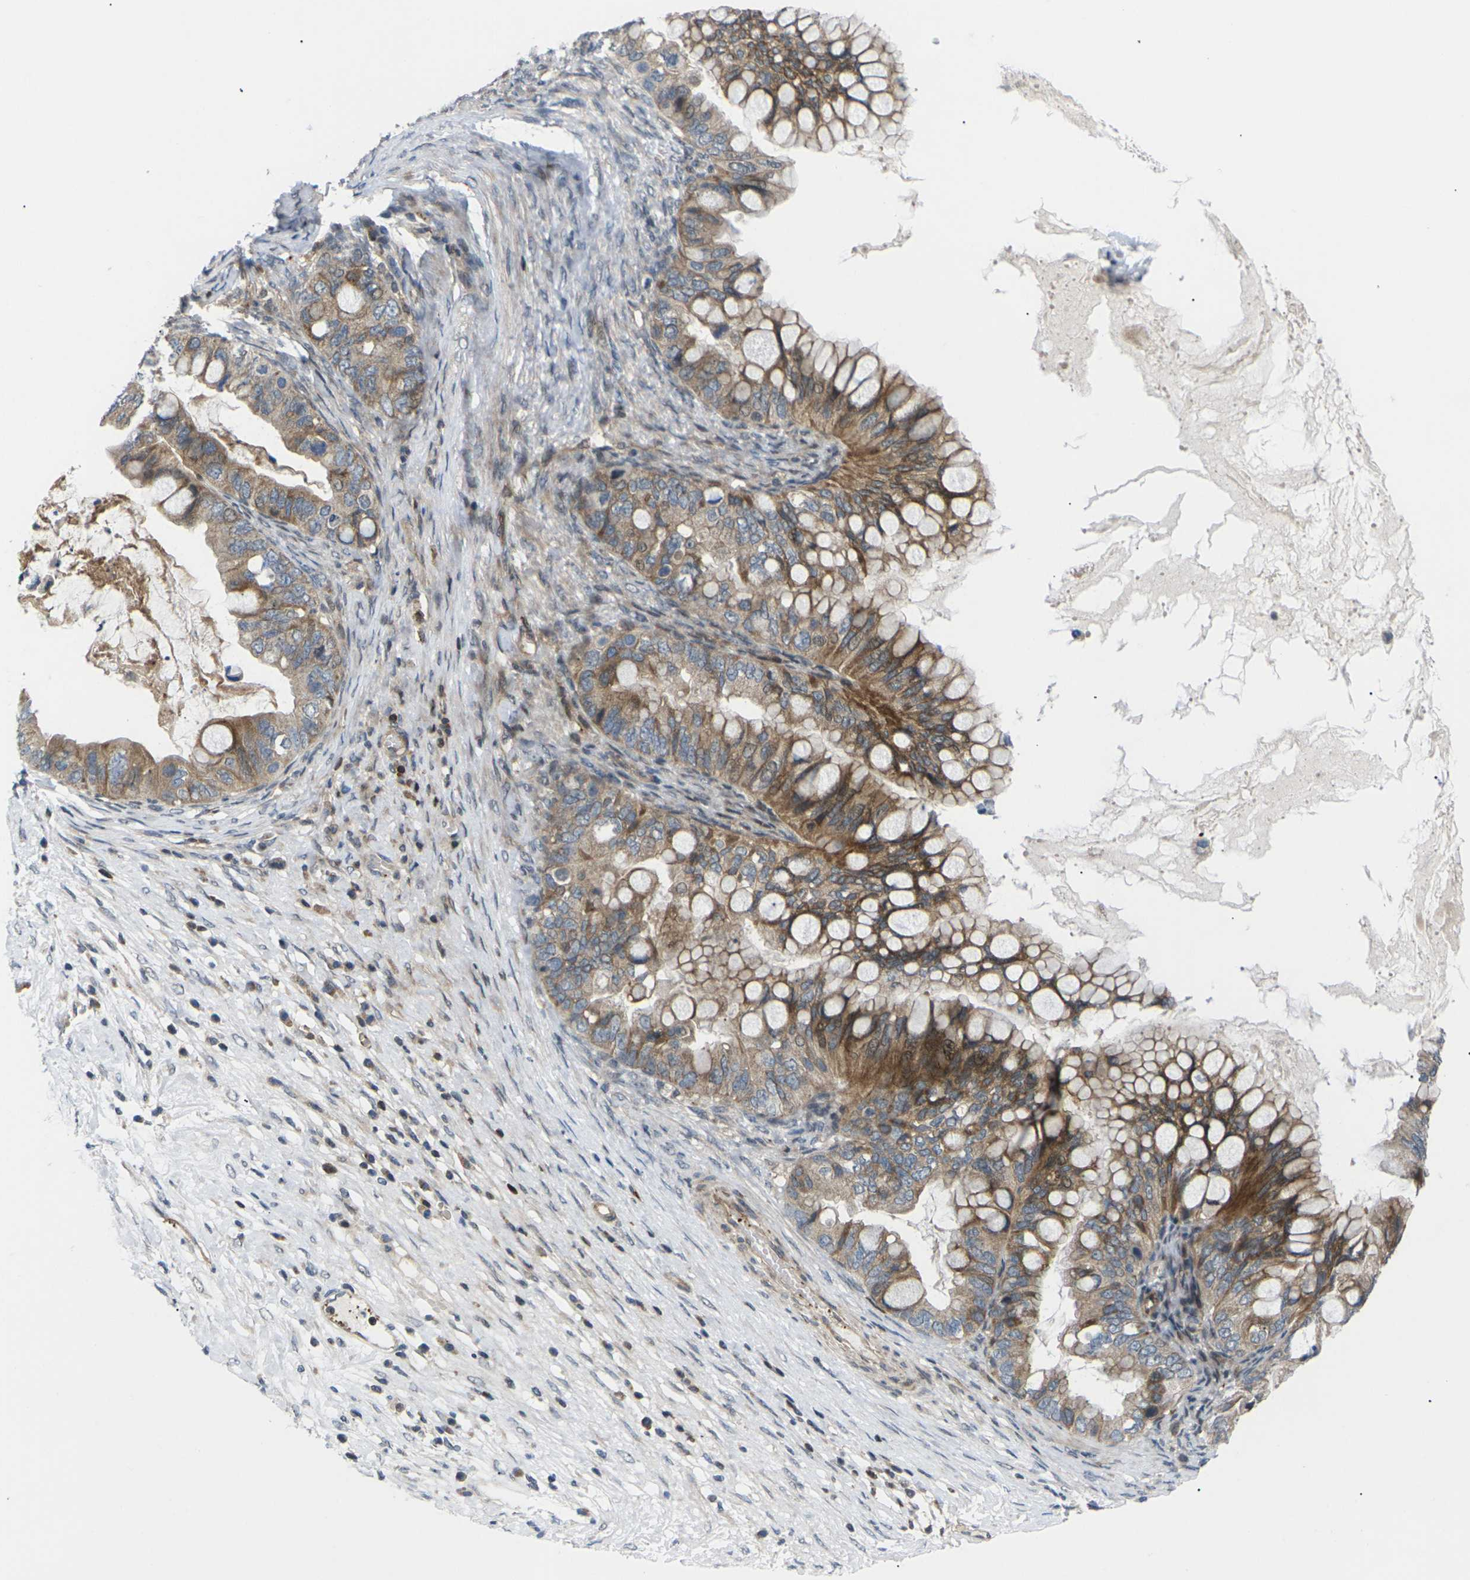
{"staining": {"intensity": "moderate", "quantity": ">75%", "location": "cytoplasmic/membranous"}, "tissue": "ovarian cancer", "cell_type": "Tumor cells", "image_type": "cancer", "snomed": [{"axis": "morphology", "description": "Cystadenocarcinoma, mucinous, NOS"}, {"axis": "topography", "description": "Ovary"}], "caption": "A brown stain shows moderate cytoplasmic/membranous staining of a protein in ovarian cancer (mucinous cystadenocarcinoma) tumor cells.", "gene": "RPS6KA3", "patient": {"sex": "female", "age": 80}}